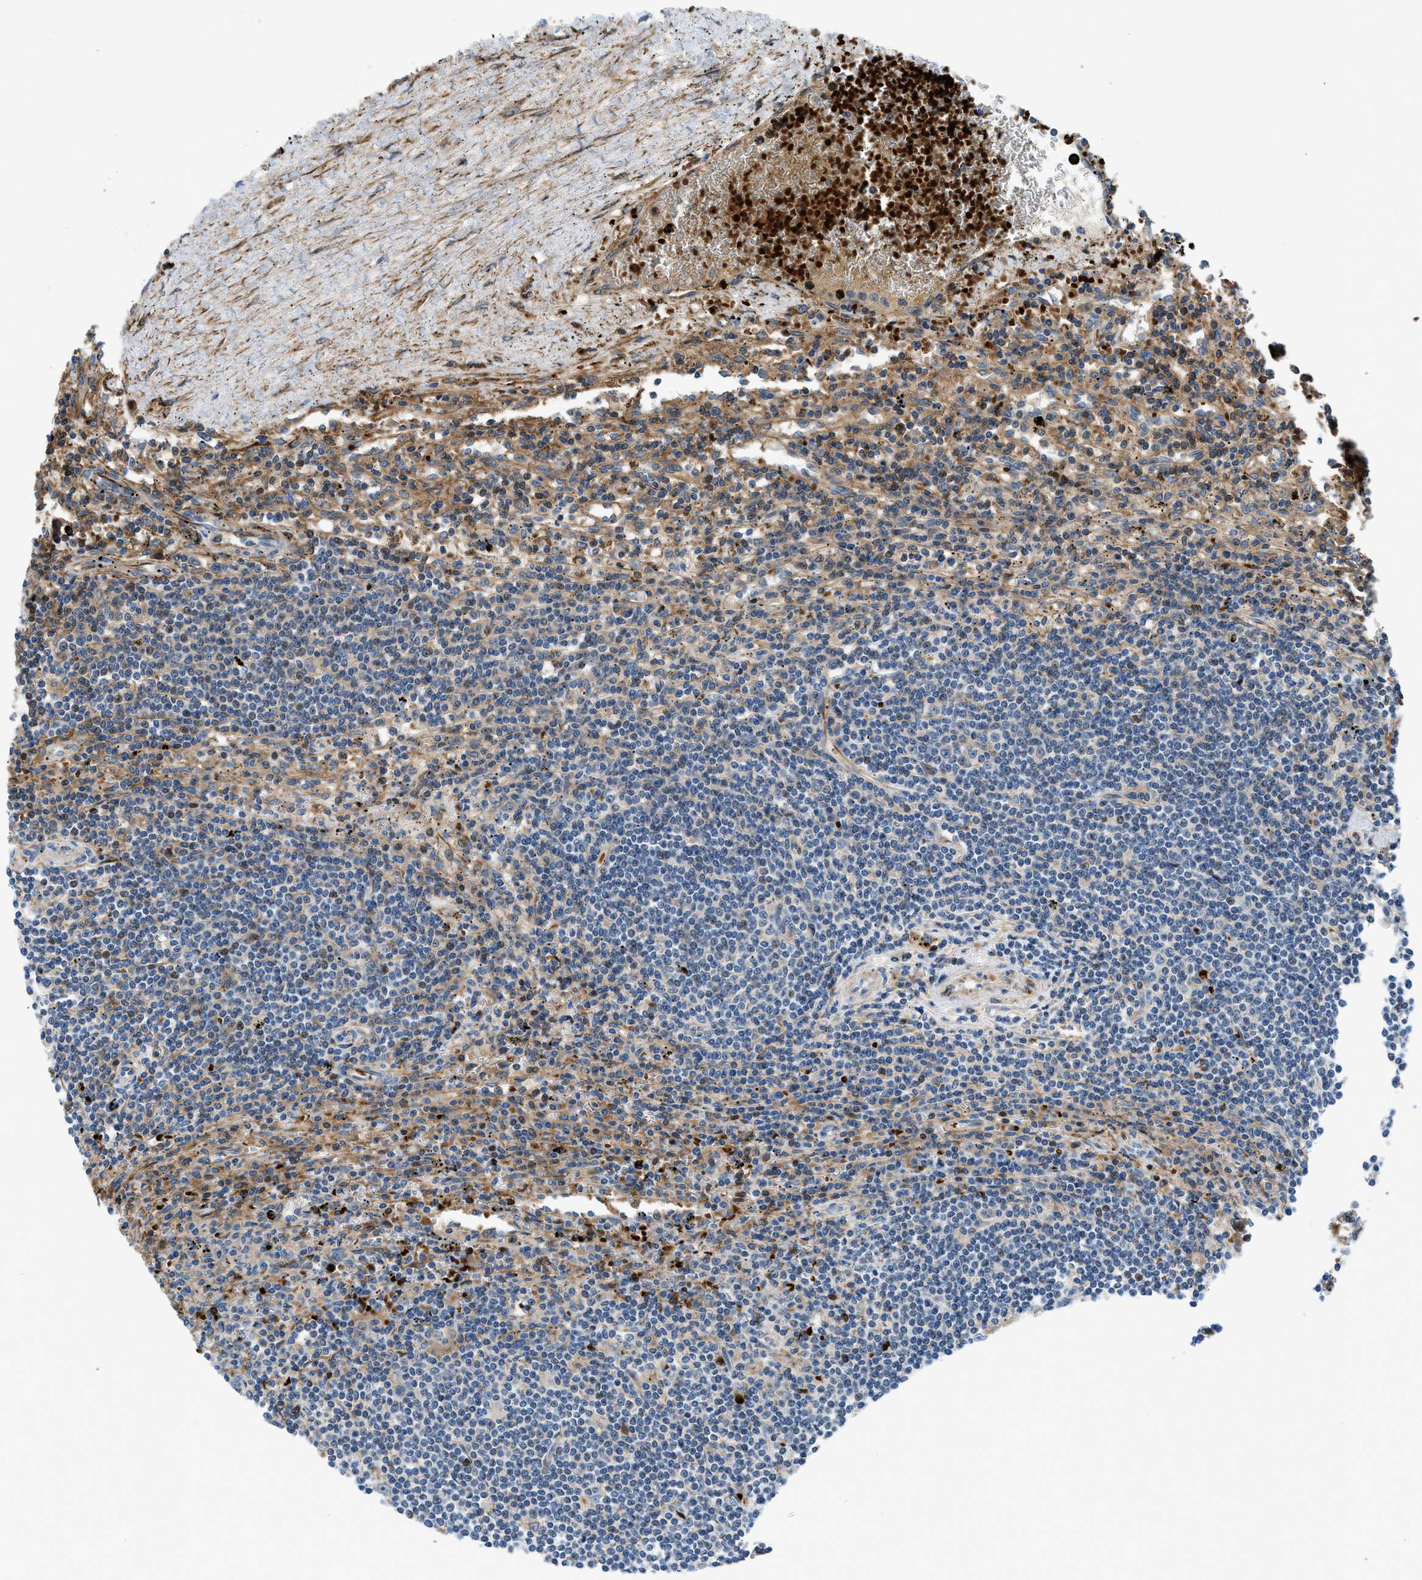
{"staining": {"intensity": "moderate", "quantity": ">75%", "location": "cytoplasmic/membranous"}, "tissue": "lymphoma", "cell_type": "Tumor cells", "image_type": "cancer", "snomed": [{"axis": "morphology", "description": "Malignant lymphoma, non-Hodgkin's type, Low grade"}, {"axis": "topography", "description": "Spleen"}], "caption": "Immunohistochemistry histopathology image of lymphoma stained for a protein (brown), which reveals medium levels of moderate cytoplasmic/membranous expression in approximately >75% of tumor cells.", "gene": "ZNF831", "patient": {"sex": "male", "age": 76}}